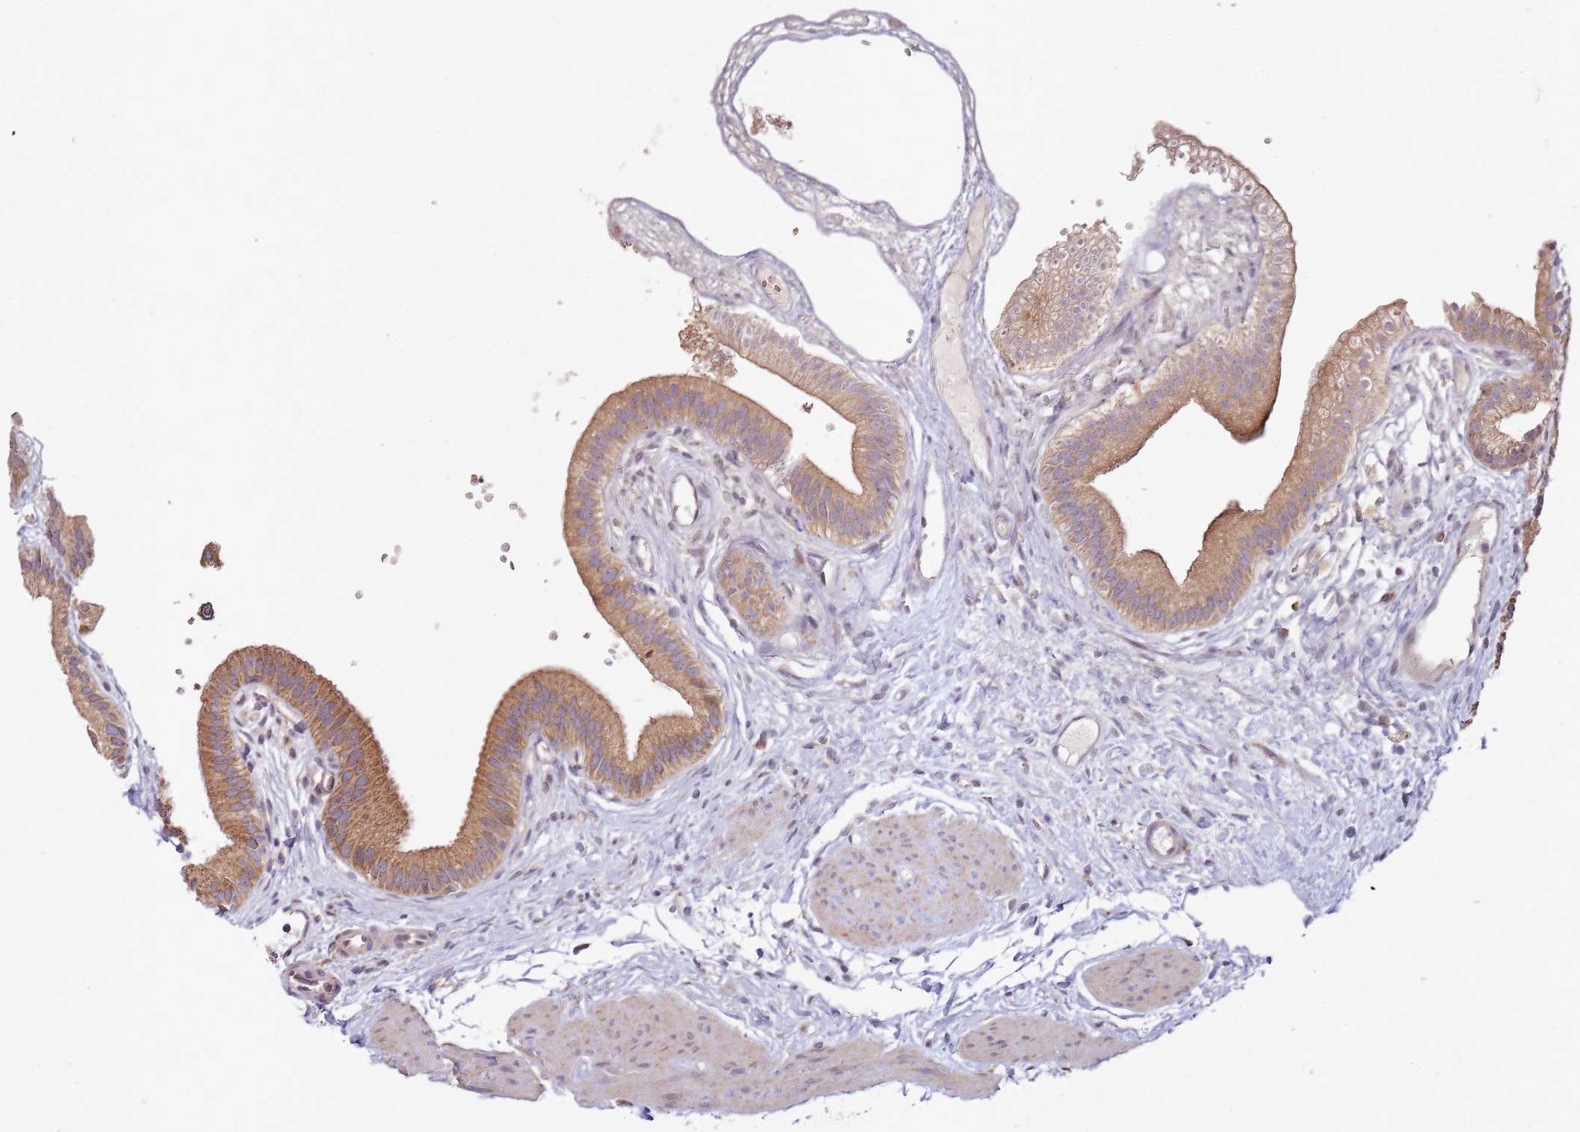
{"staining": {"intensity": "strong", "quantity": ">75%", "location": "cytoplasmic/membranous"}, "tissue": "gallbladder", "cell_type": "Glandular cells", "image_type": "normal", "snomed": [{"axis": "morphology", "description": "Normal tissue, NOS"}, {"axis": "topography", "description": "Gallbladder"}], "caption": "This histopathology image exhibits benign gallbladder stained with IHC to label a protein in brown. The cytoplasmic/membranous of glandular cells show strong positivity for the protein. Nuclei are counter-stained blue.", "gene": "ARFRP1", "patient": {"sex": "female", "age": 54}}